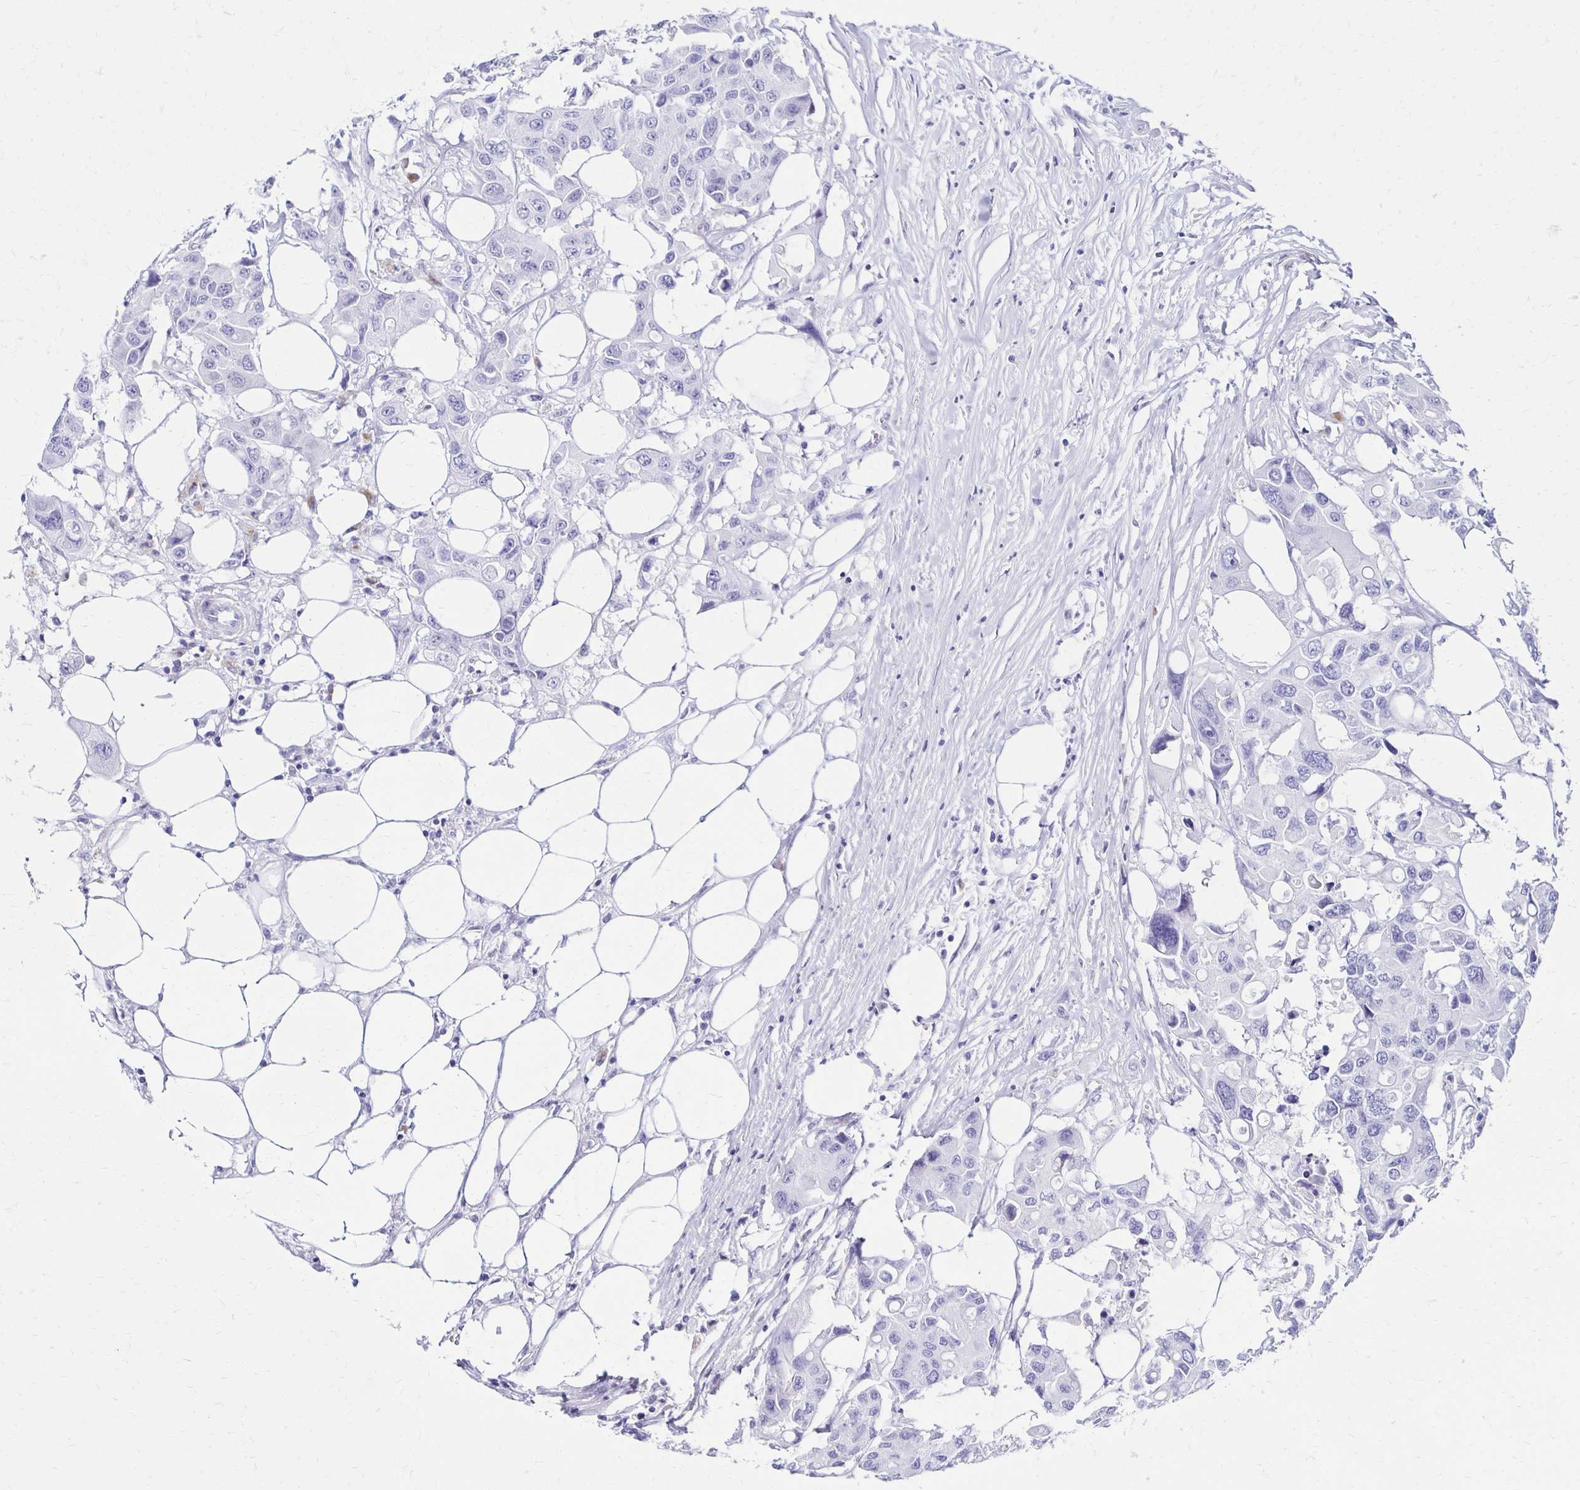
{"staining": {"intensity": "negative", "quantity": "none", "location": "none"}, "tissue": "colorectal cancer", "cell_type": "Tumor cells", "image_type": "cancer", "snomed": [{"axis": "morphology", "description": "Adenocarcinoma, NOS"}, {"axis": "topography", "description": "Colon"}], "caption": "Immunohistochemistry (IHC) histopathology image of neoplastic tissue: human colorectal adenocarcinoma stained with DAB (3,3'-diaminobenzidine) demonstrates no significant protein staining in tumor cells. The staining is performed using DAB (3,3'-diaminobenzidine) brown chromogen with nuclei counter-stained in using hematoxylin.", "gene": "CST5", "patient": {"sex": "male", "age": 77}}